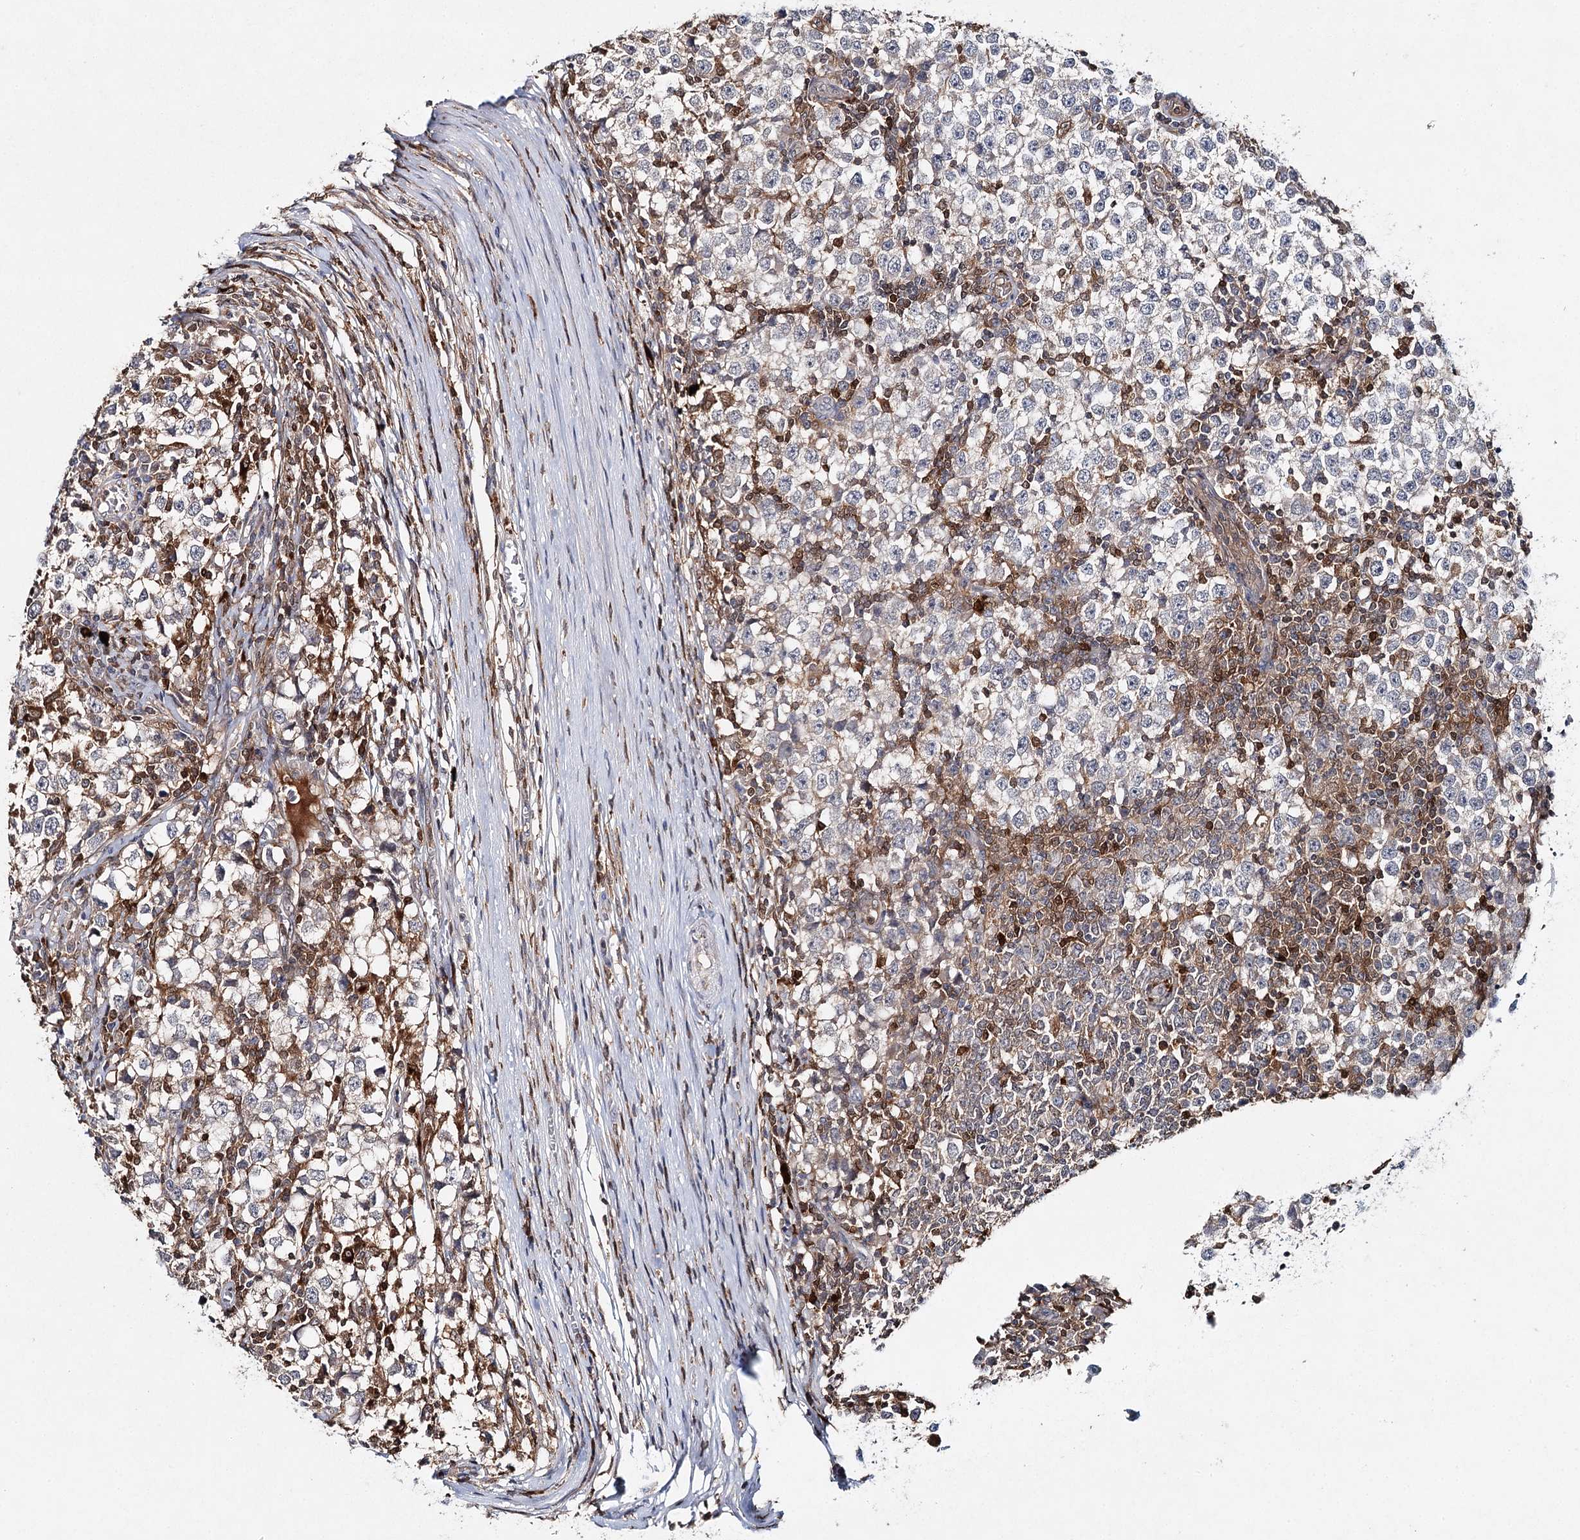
{"staining": {"intensity": "negative", "quantity": "none", "location": "none"}, "tissue": "testis cancer", "cell_type": "Tumor cells", "image_type": "cancer", "snomed": [{"axis": "morphology", "description": "Seminoma, NOS"}, {"axis": "topography", "description": "Testis"}], "caption": "Immunohistochemical staining of human seminoma (testis) shows no significant staining in tumor cells.", "gene": "SLC41A2", "patient": {"sex": "male", "age": 65}}